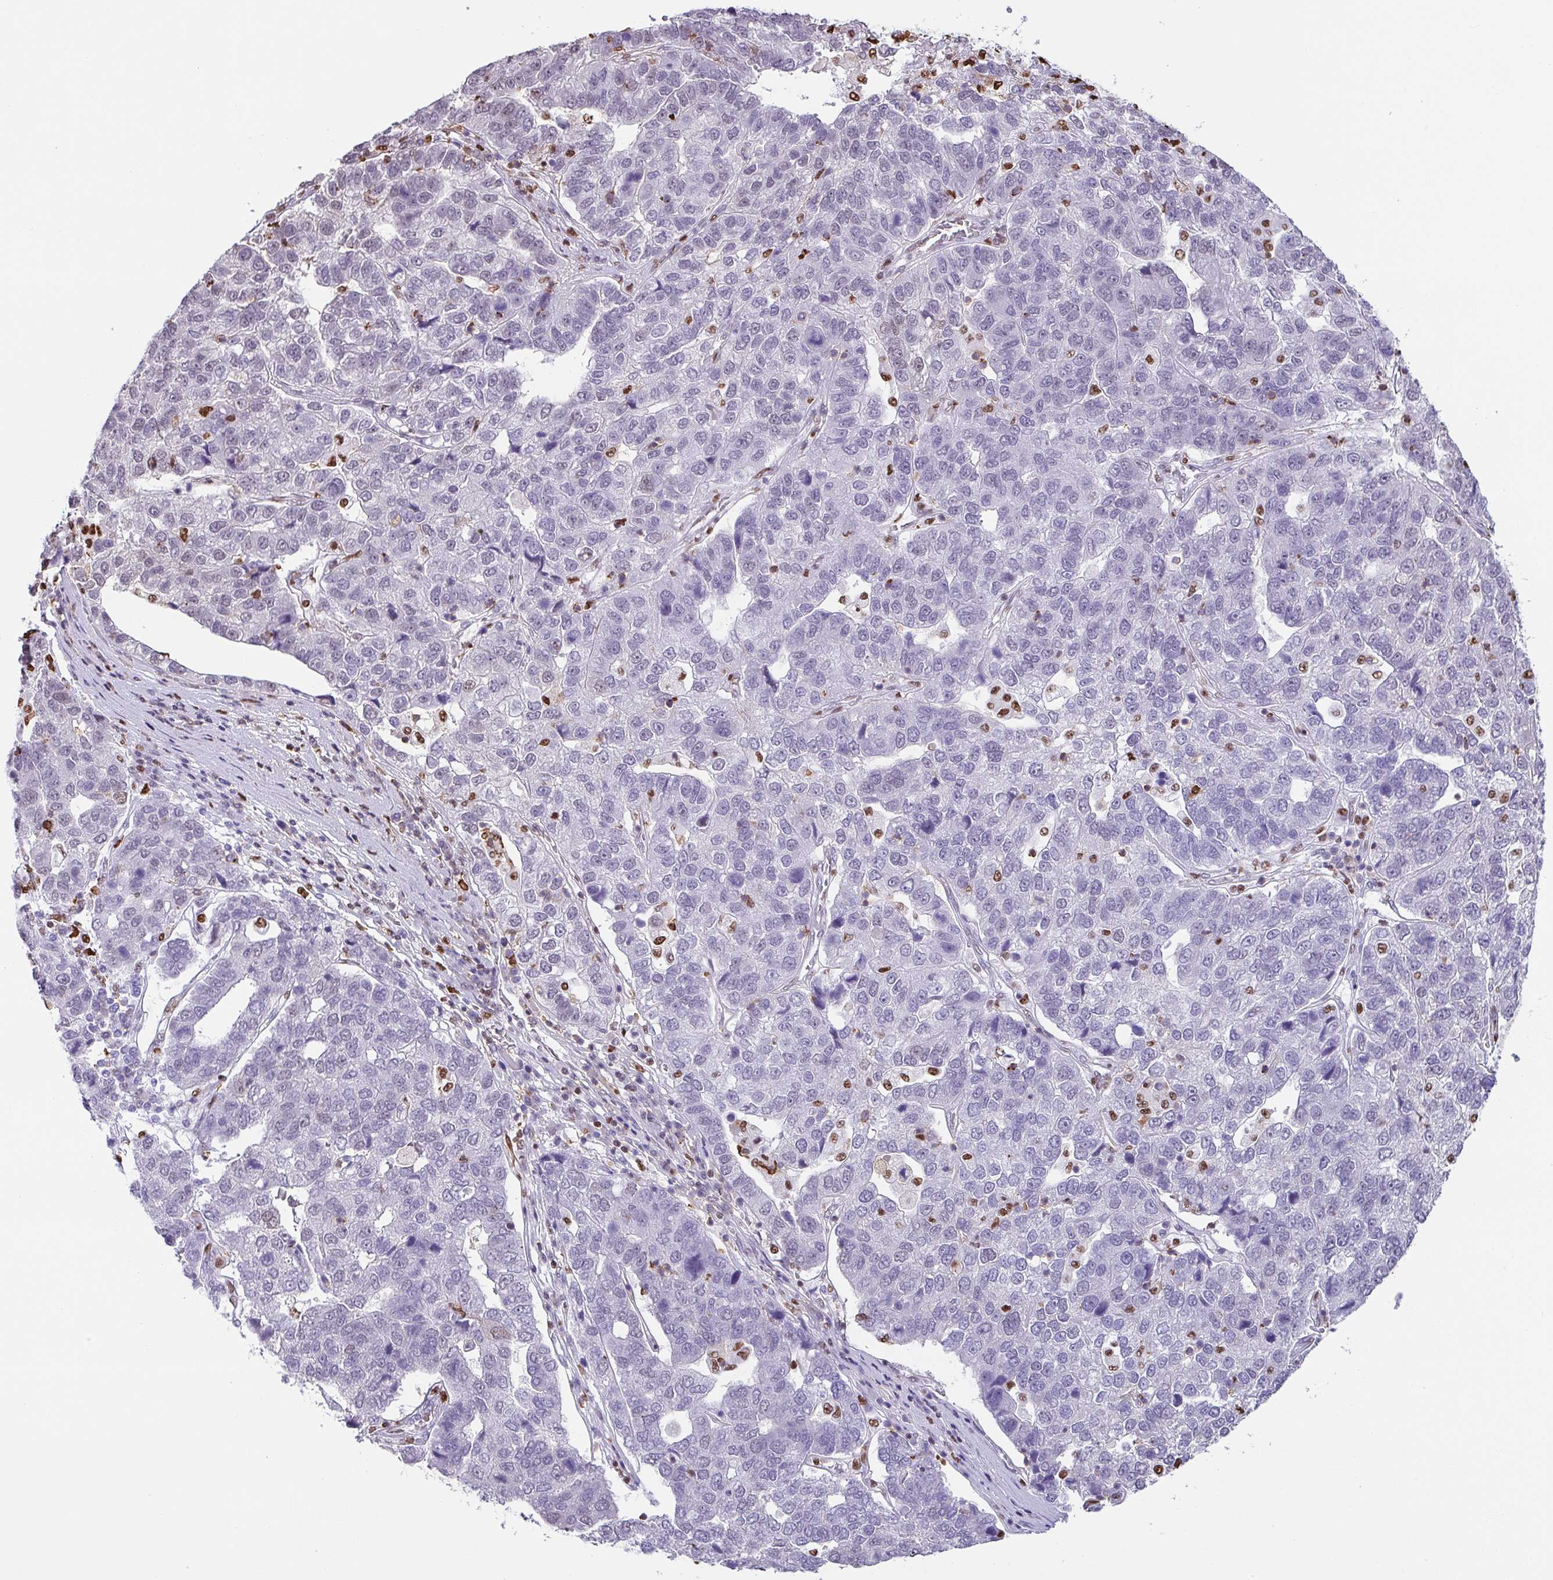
{"staining": {"intensity": "negative", "quantity": "none", "location": "none"}, "tissue": "pancreatic cancer", "cell_type": "Tumor cells", "image_type": "cancer", "snomed": [{"axis": "morphology", "description": "Adenocarcinoma, NOS"}, {"axis": "topography", "description": "Pancreas"}], "caption": "The image displays no staining of tumor cells in pancreatic adenocarcinoma. (DAB immunohistochemistry (IHC), high magnification).", "gene": "BTBD10", "patient": {"sex": "female", "age": 61}}